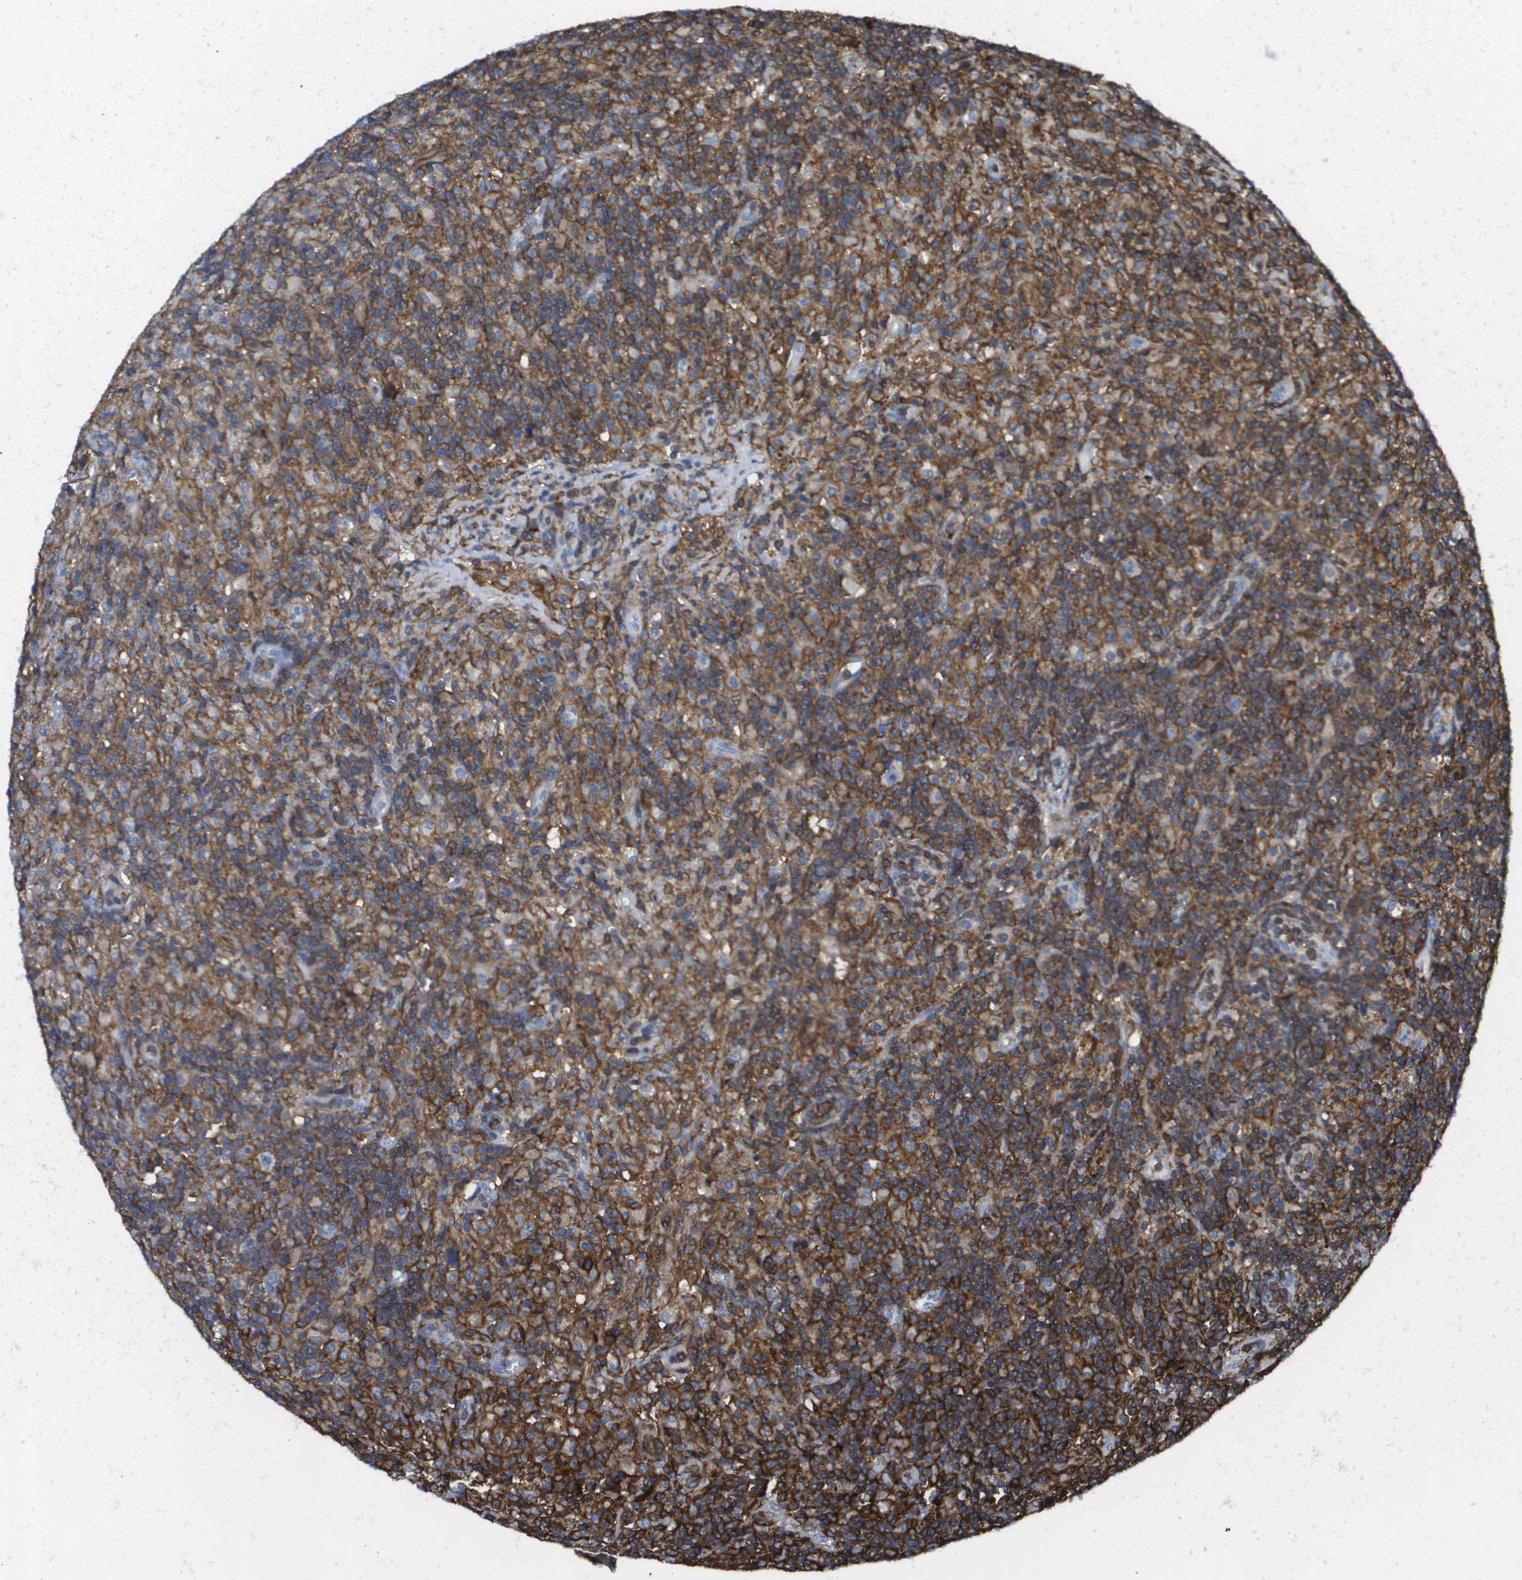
{"staining": {"intensity": "negative", "quantity": "none", "location": "none"}, "tissue": "lymphoma", "cell_type": "Tumor cells", "image_type": "cancer", "snomed": [{"axis": "morphology", "description": "Hodgkin's disease, NOS"}, {"axis": "topography", "description": "Lymph node"}], "caption": "An immunohistochemistry photomicrograph of Hodgkin's disease is shown. There is no staining in tumor cells of Hodgkin's disease.", "gene": "PASK", "patient": {"sex": "male", "age": 70}}